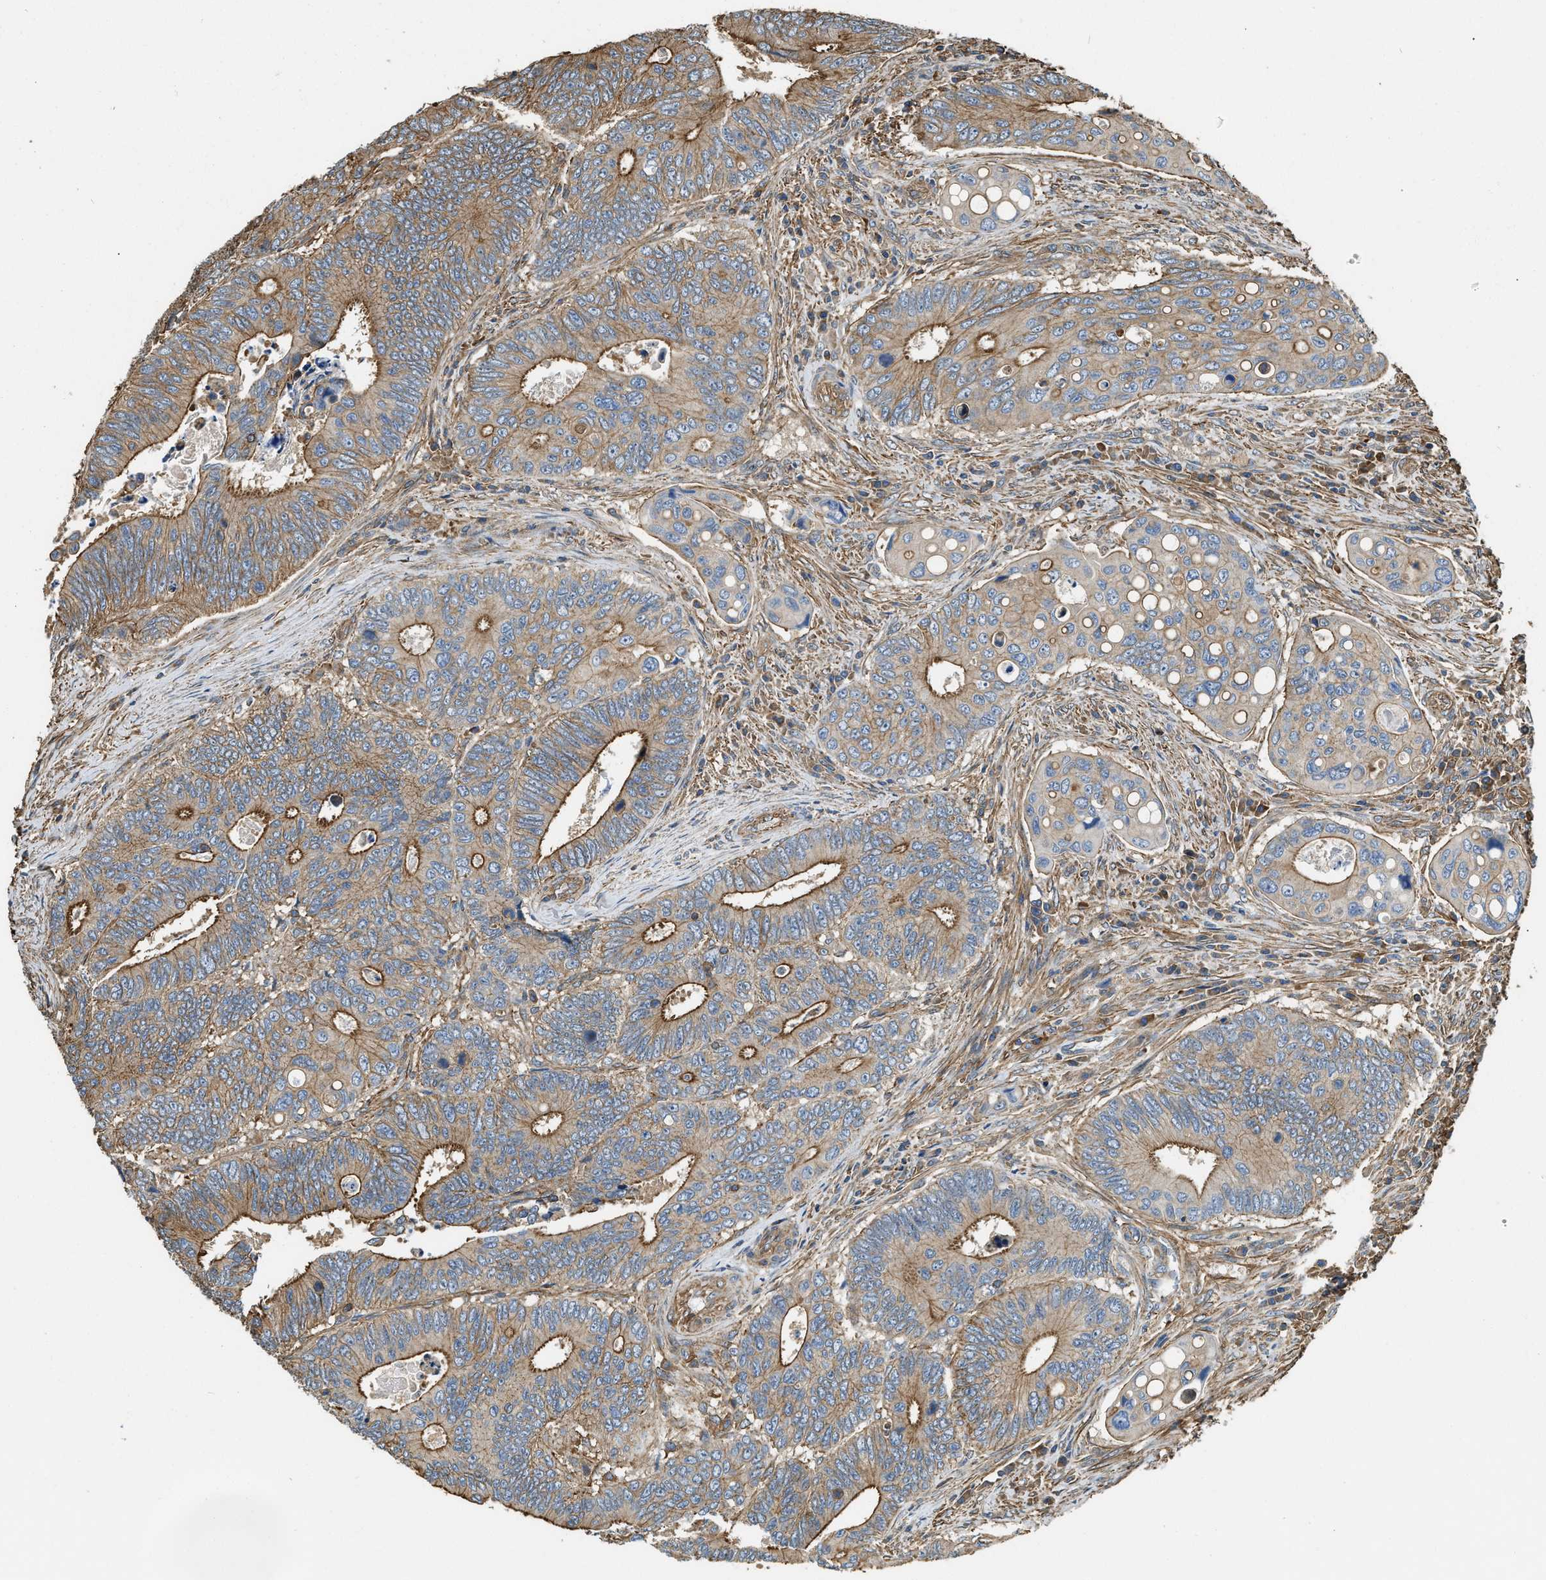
{"staining": {"intensity": "moderate", "quantity": ">75%", "location": "cytoplasmic/membranous"}, "tissue": "colorectal cancer", "cell_type": "Tumor cells", "image_type": "cancer", "snomed": [{"axis": "morphology", "description": "Inflammation, NOS"}, {"axis": "morphology", "description": "Adenocarcinoma, NOS"}, {"axis": "topography", "description": "Colon"}], "caption": "This is a photomicrograph of immunohistochemistry staining of colorectal adenocarcinoma, which shows moderate staining in the cytoplasmic/membranous of tumor cells.", "gene": "YARS1", "patient": {"sex": "male", "age": 72}}